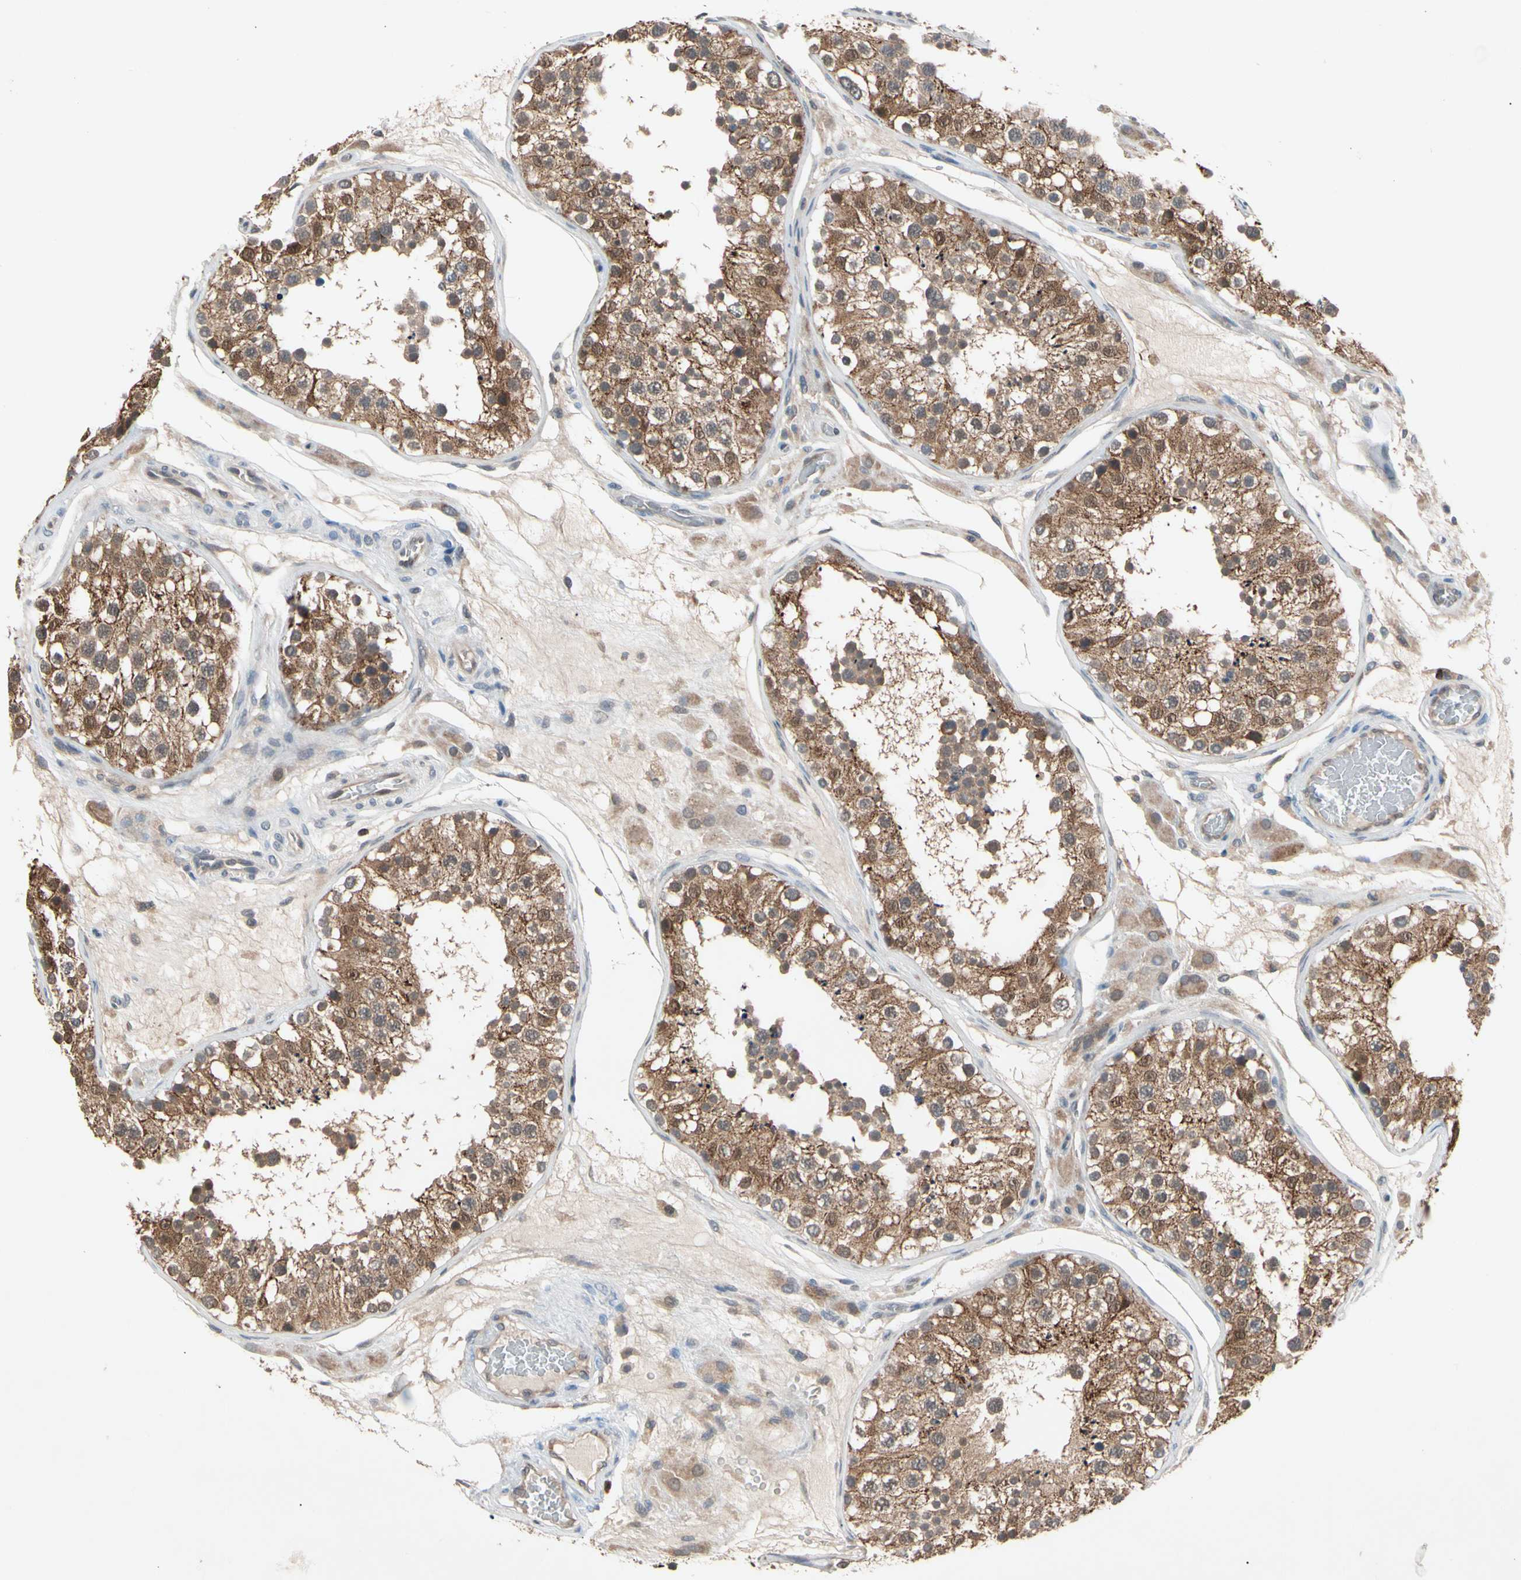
{"staining": {"intensity": "strong", "quantity": ">75%", "location": "cytoplasmic/membranous,nuclear"}, "tissue": "testis", "cell_type": "Cells in seminiferous ducts", "image_type": "normal", "snomed": [{"axis": "morphology", "description": "Normal tissue, NOS"}, {"axis": "topography", "description": "Testis"}], "caption": "About >75% of cells in seminiferous ducts in benign human testis display strong cytoplasmic/membranous,nuclear protein staining as visualized by brown immunohistochemical staining.", "gene": "MTHFS", "patient": {"sex": "male", "age": 26}}